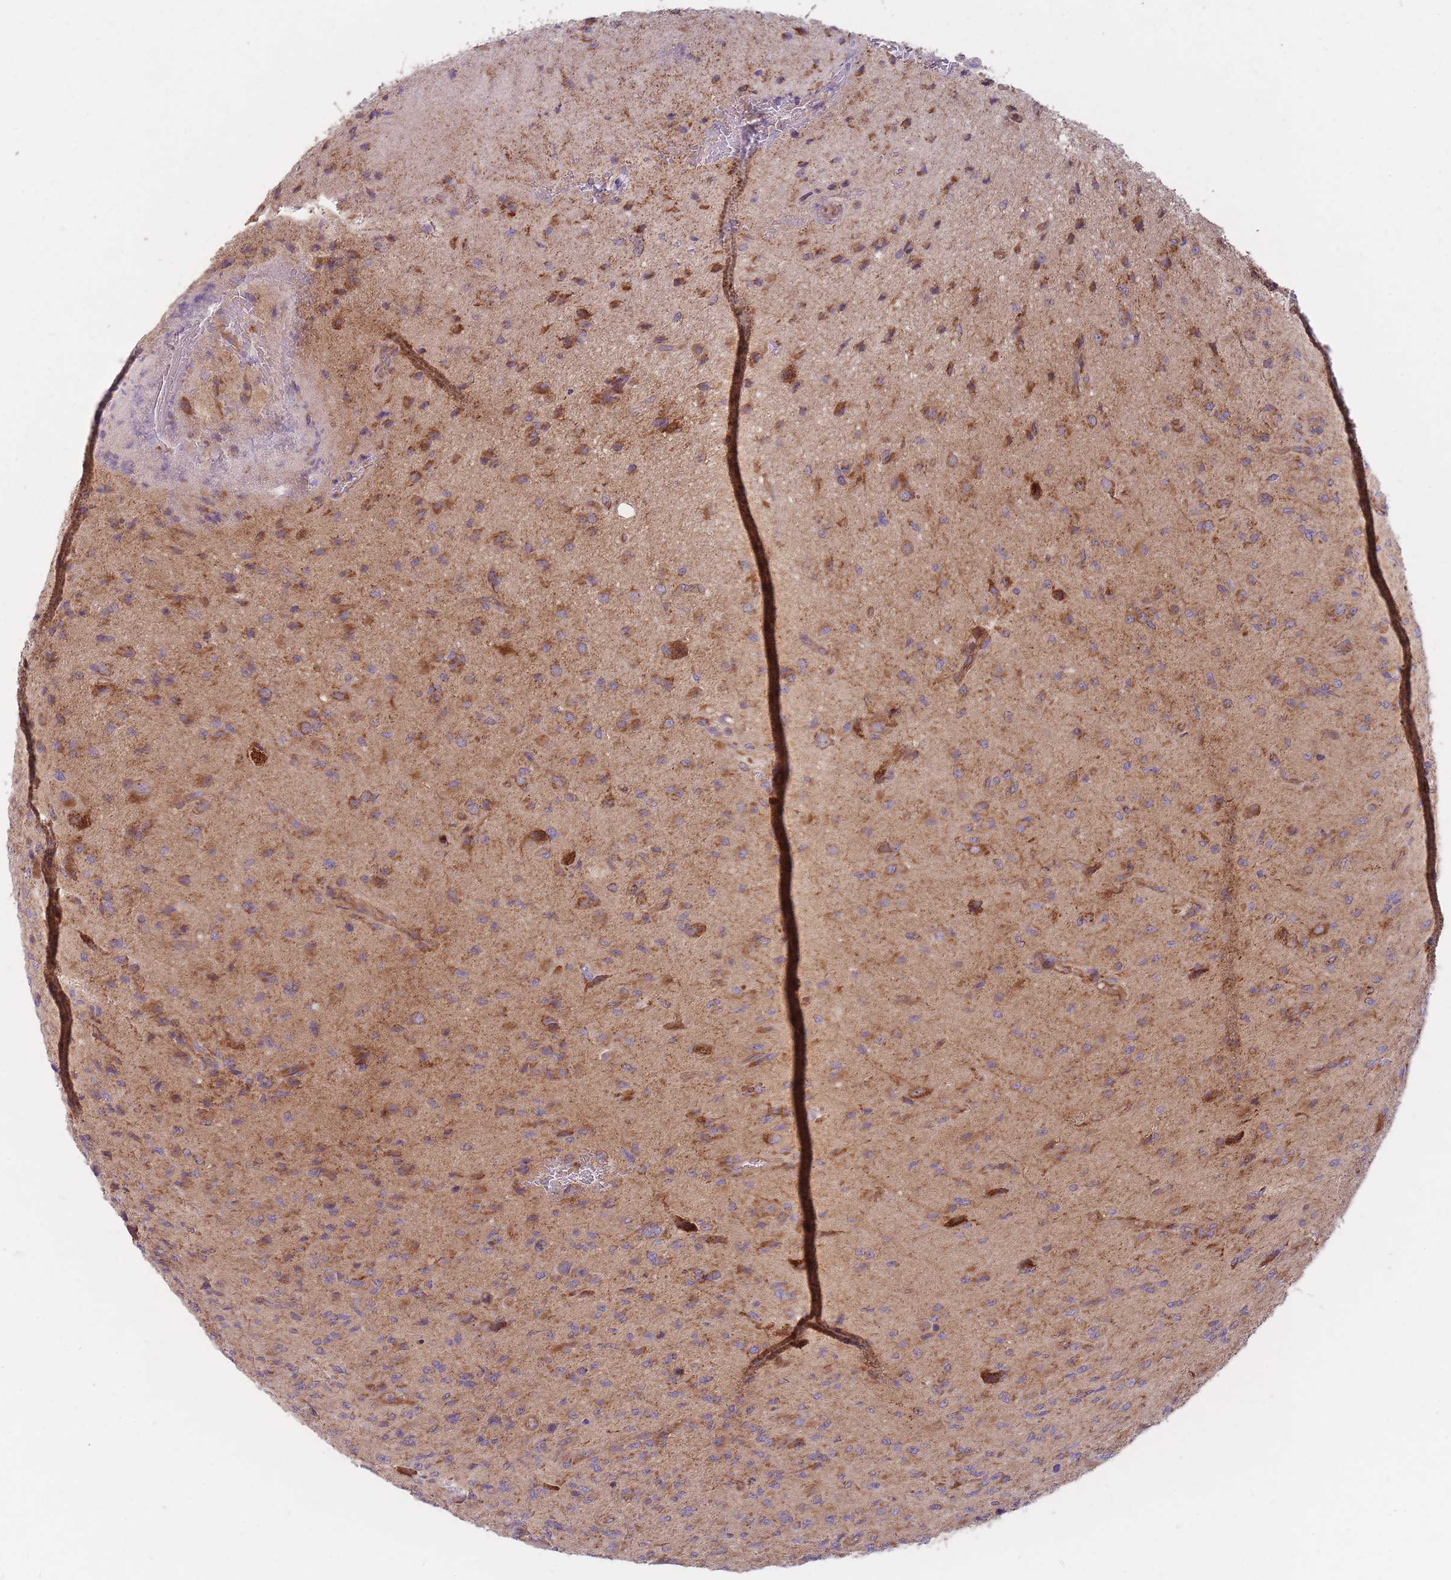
{"staining": {"intensity": "moderate", "quantity": "25%-75%", "location": "cytoplasmic/membranous"}, "tissue": "glioma", "cell_type": "Tumor cells", "image_type": "cancer", "snomed": [{"axis": "morphology", "description": "Glioma, malignant, High grade"}, {"axis": "topography", "description": "Brain"}], "caption": "This photomicrograph demonstrates immunohistochemistry (IHC) staining of malignant high-grade glioma, with medium moderate cytoplasmic/membranous positivity in approximately 25%-75% of tumor cells.", "gene": "NDUFA9", "patient": {"sex": "male", "age": 36}}